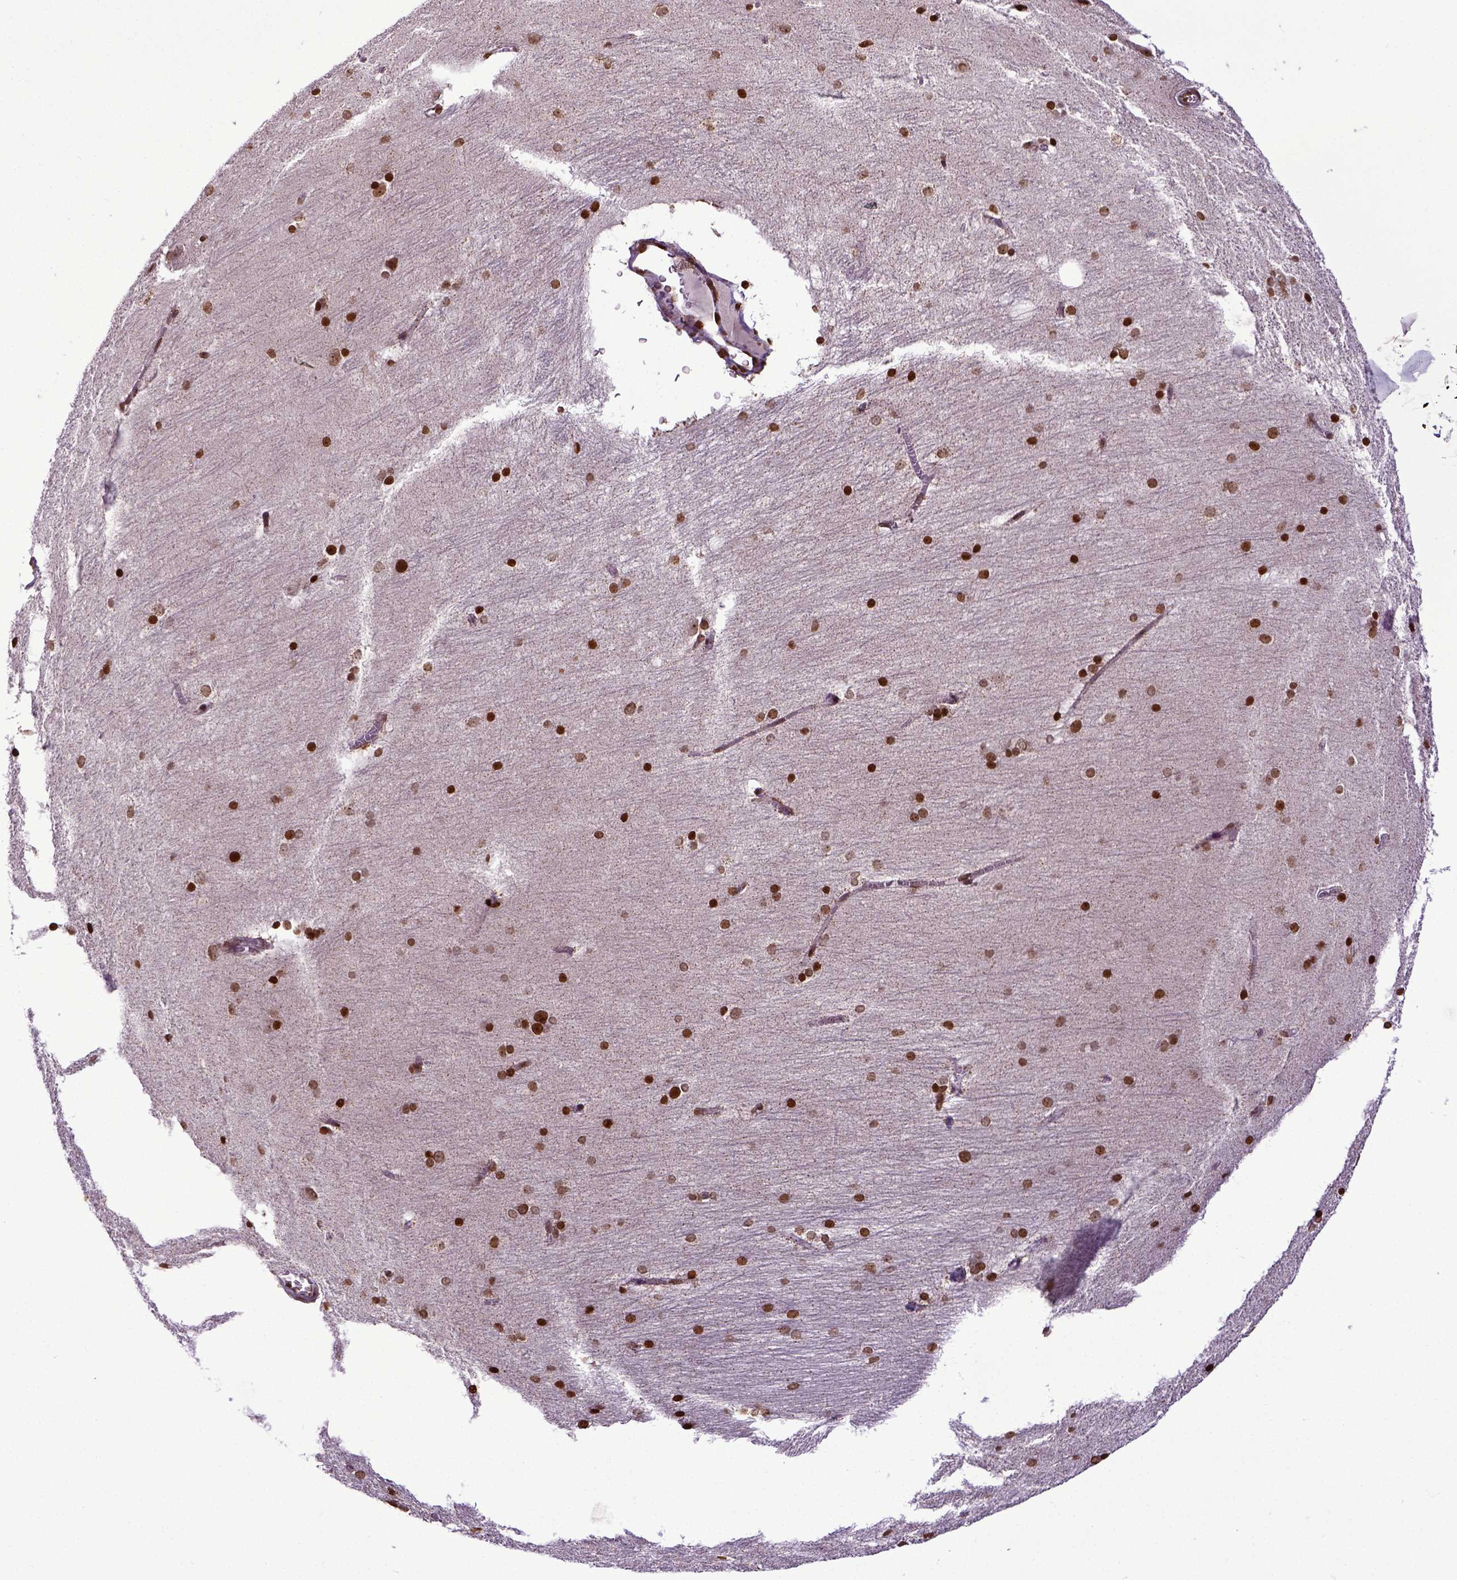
{"staining": {"intensity": "strong", "quantity": ">75%", "location": "nuclear"}, "tissue": "hippocampus", "cell_type": "Glial cells", "image_type": "normal", "snomed": [{"axis": "morphology", "description": "Normal tissue, NOS"}, {"axis": "topography", "description": "Cerebral cortex"}, {"axis": "topography", "description": "Hippocampus"}], "caption": "Immunohistochemistry of normal human hippocampus shows high levels of strong nuclear expression in about >75% of glial cells. Using DAB (brown) and hematoxylin (blue) stains, captured at high magnification using brightfield microscopy.", "gene": "ZNF75D", "patient": {"sex": "female", "age": 19}}